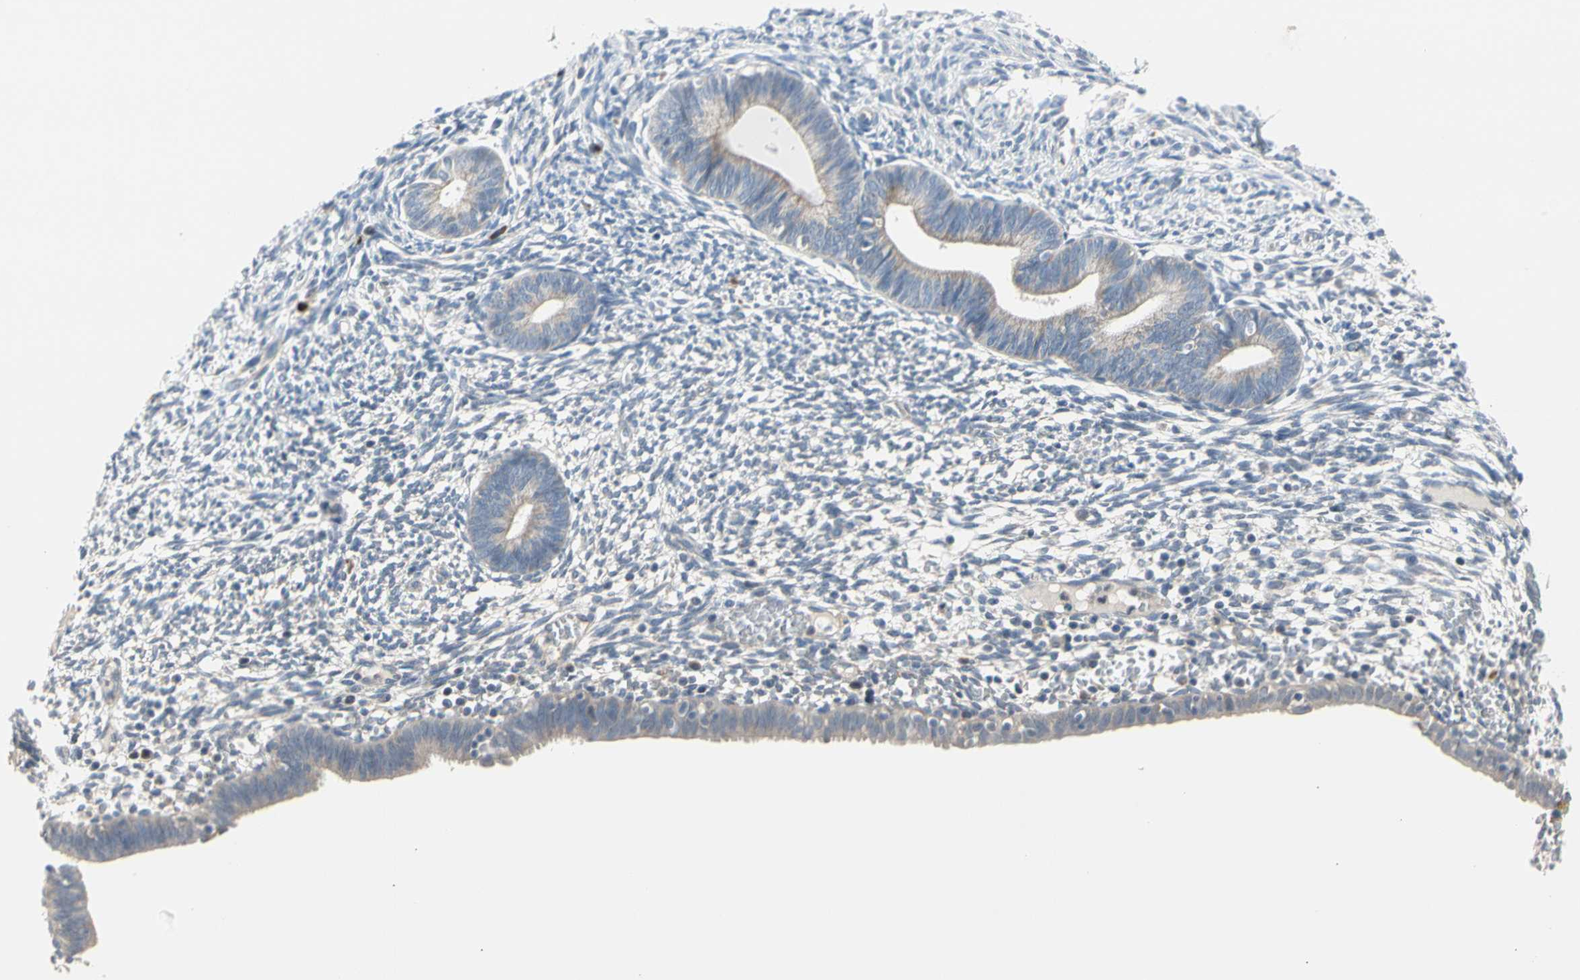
{"staining": {"intensity": "weak", "quantity": "<25%", "location": "cytoplasmic/membranous"}, "tissue": "endometrium", "cell_type": "Cells in endometrial stroma", "image_type": "normal", "snomed": [{"axis": "morphology", "description": "Normal tissue, NOS"}, {"axis": "morphology", "description": "Atrophy, NOS"}, {"axis": "topography", "description": "Uterus"}, {"axis": "topography", "description": "Endometrium"}], "caption": "There is no significant expression in cells in endometrial stroma of endometrium. Brightfield microscopy of IHC stained with DAB (brown) and hematoxylin (blue), captured at high magnification.", "gene": "MARK1", "patient": {"sex": "female", "age": 68}}